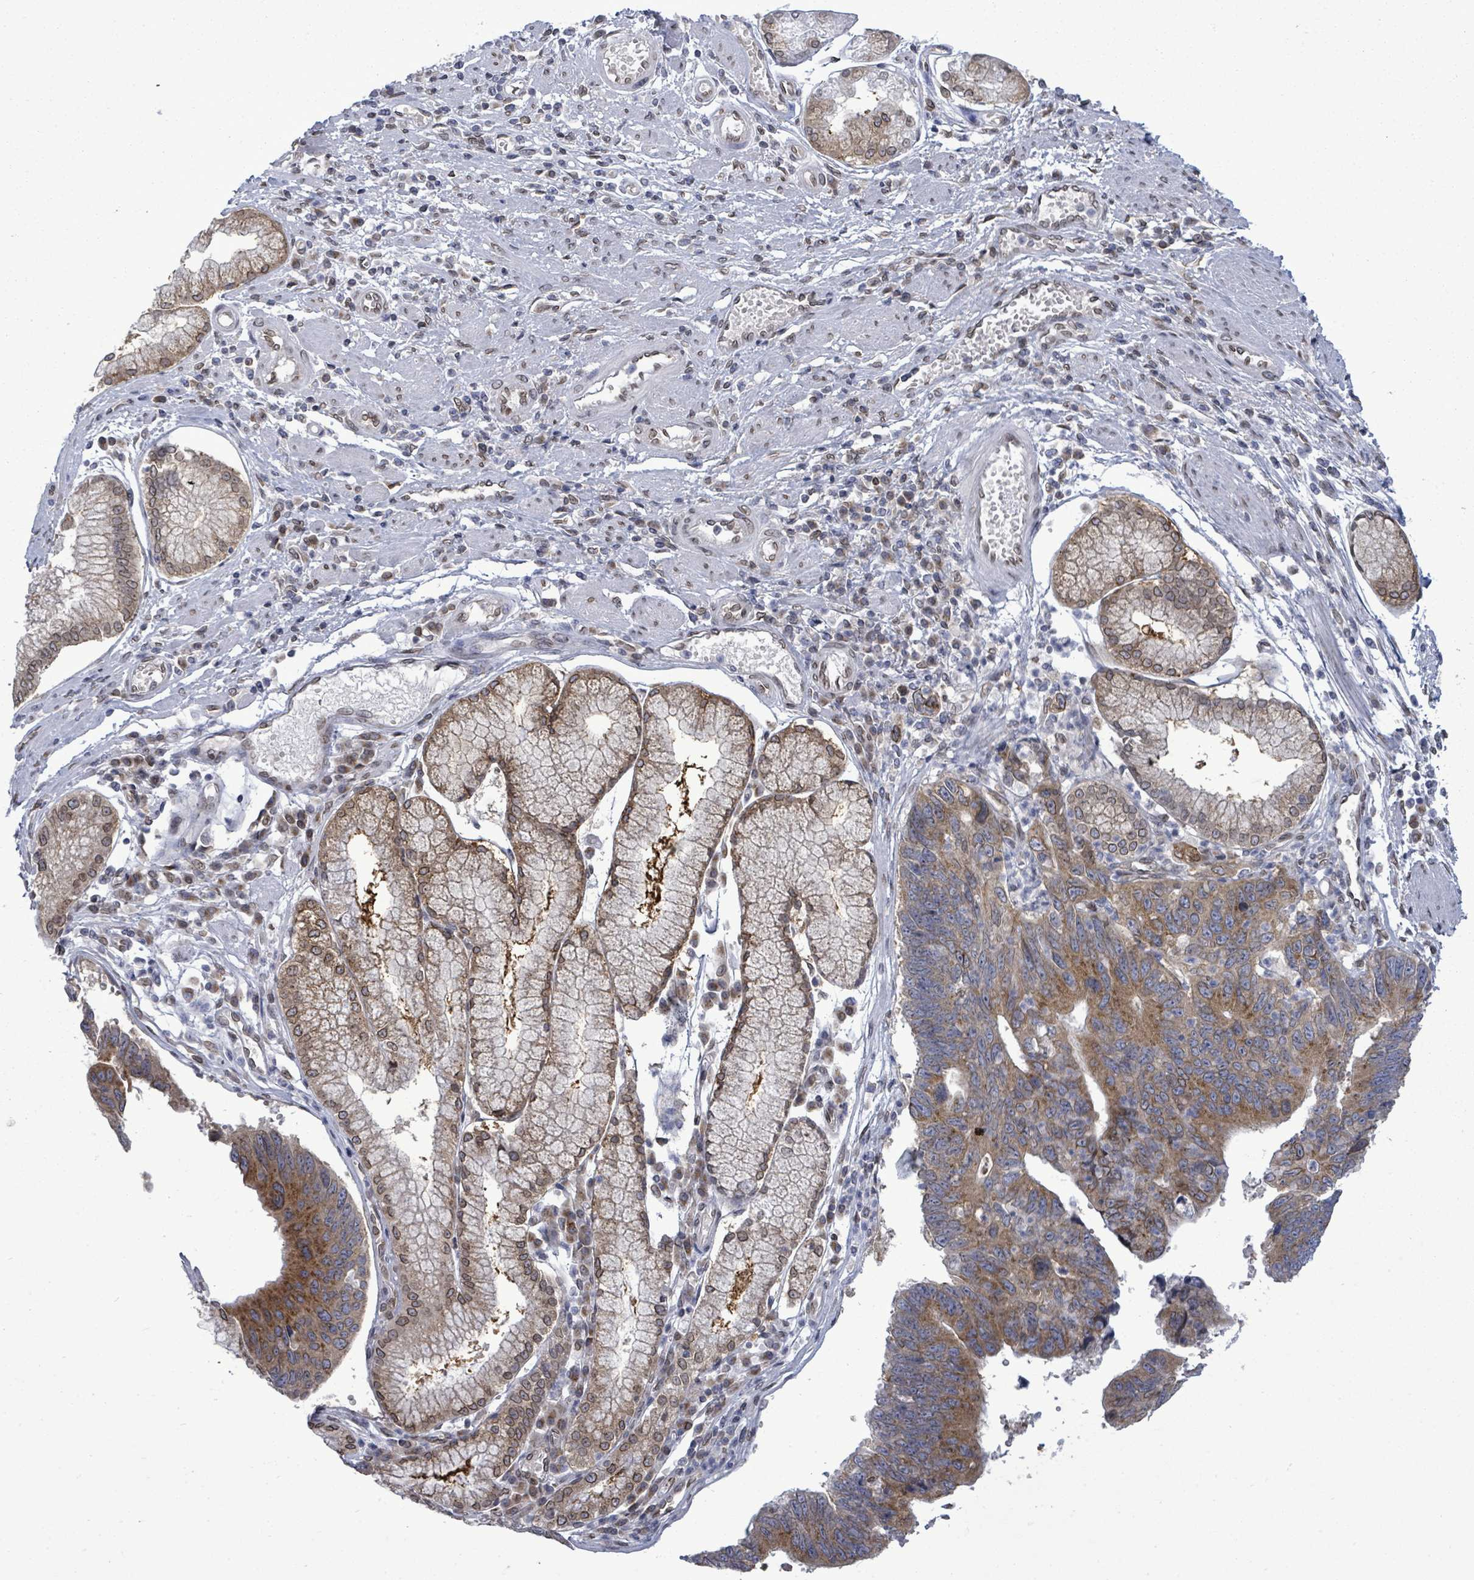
{"staining": {"intensity": "moderate", "quantity": ">75%", "location": "cytoplasmic/membranous"}, "tissue": "stomach cancer", "cell_type": "Tumor cells", "image_type": "cancer", "snomed": [{"axis": "morphology", "description": "Adenocarcinoma, NOS"}, {"axis": "topography", "description": "Stomach"}], "caption": "Protein staining shows moderate cytoplasmic/membranous positivity in about >75% of tumor cells in stomach adenocarcinoma. The staining was performed using DAB (3,3'-diaminobenzidine) to visualize the protein expression in brown, while the nuclei were stained in blue with hematoxylin (Magnification: 20x).", "gene": "ARFGAP1", "patient": {"sex": "male", "age": 59}}